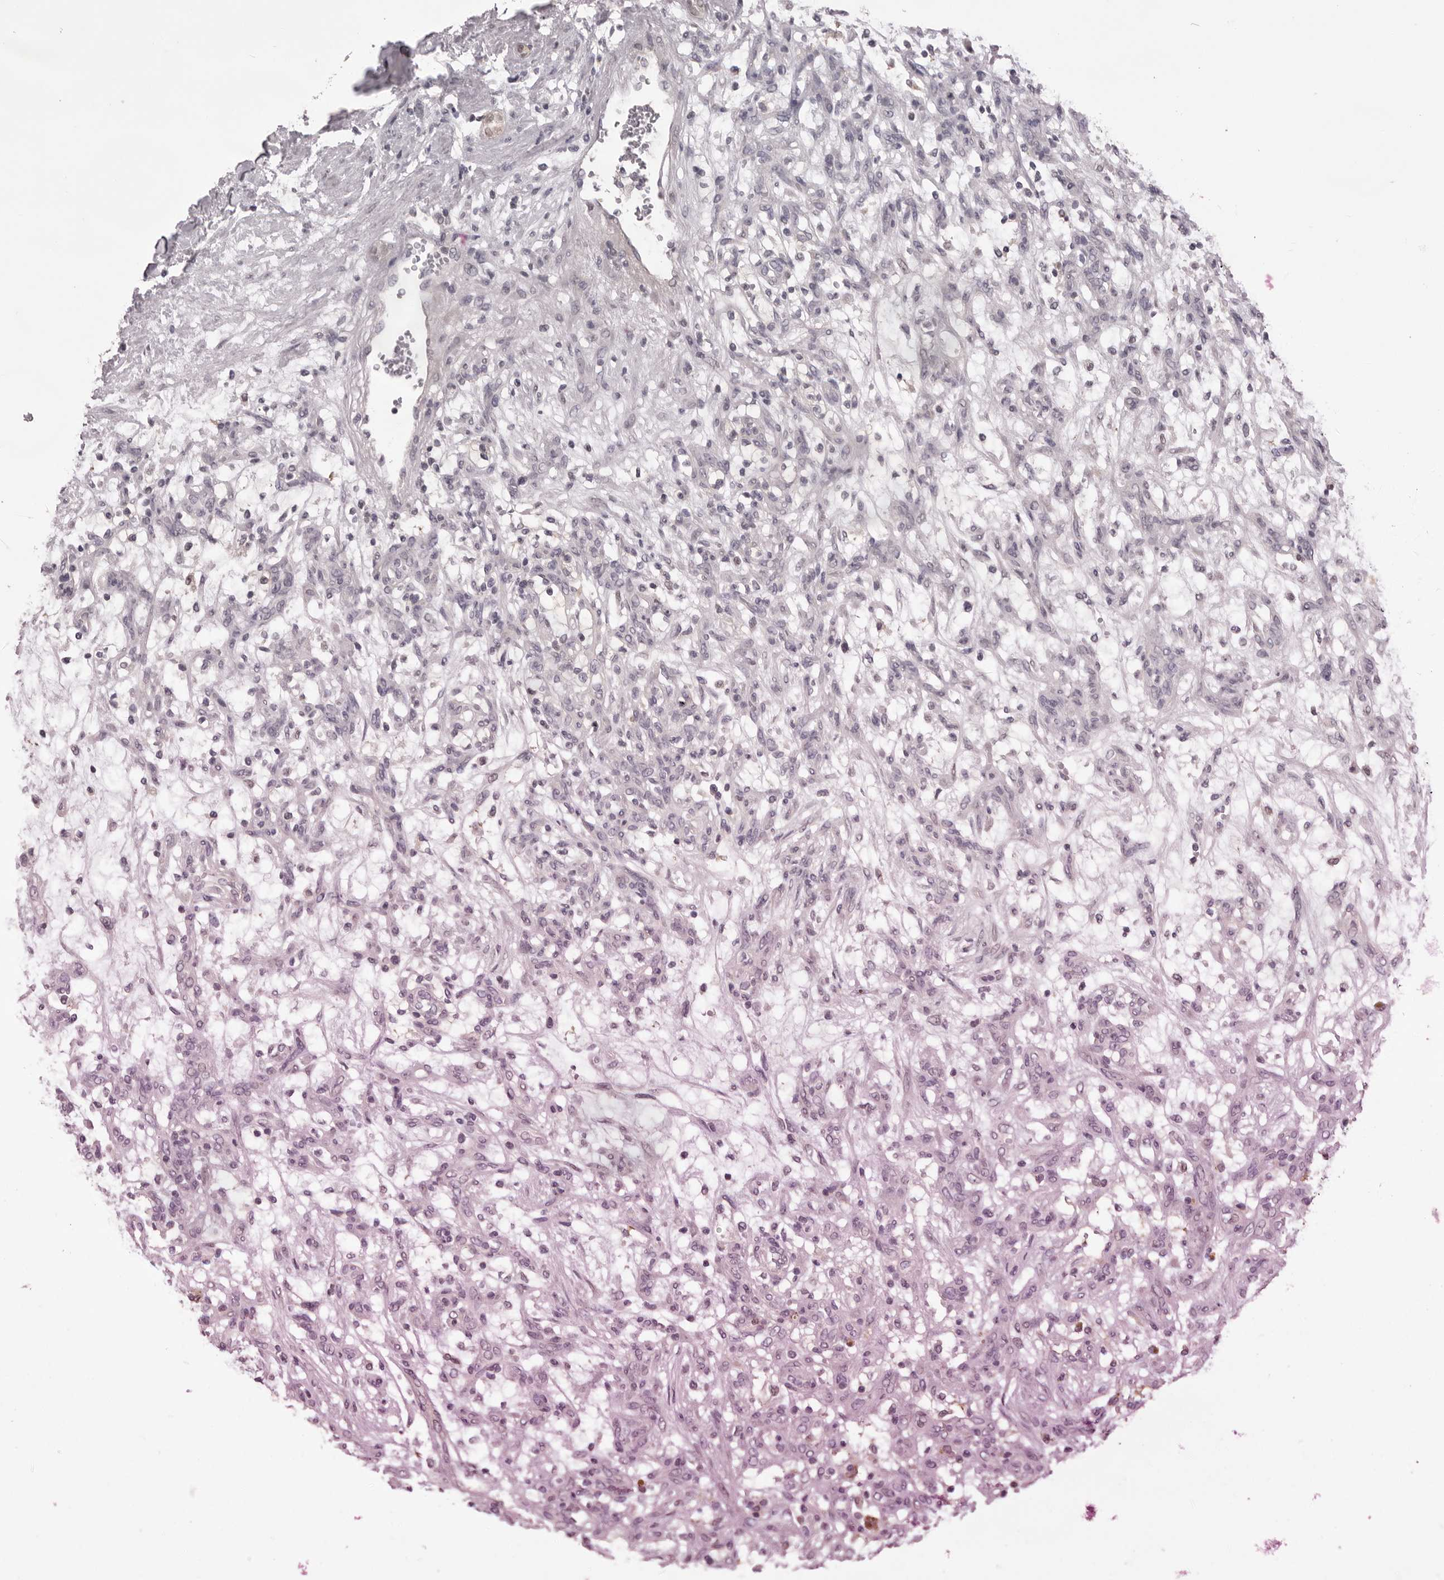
{"staining": {"intensity": "negative", "quantity": "none", "location": "none"}, "tissue": "renal cancer", "cell_type": "Tumor cells", "image_type": "cancer", "snomed": [{"axis": "morphology", "description": "Adenocarcinoma, NOS"}, {"axis": "topography", "description": "Kidney"}], "caption": "Renal cancer (adenocarcinoma) was stained to show a protein in brown. There is no significant staining in tumor cells. (Brightfield microscopy of DAB immunohistochemistry (IHC) at high magnification).", "gene": "MDH1", "patient": {"sex": "female", "age": 57}}